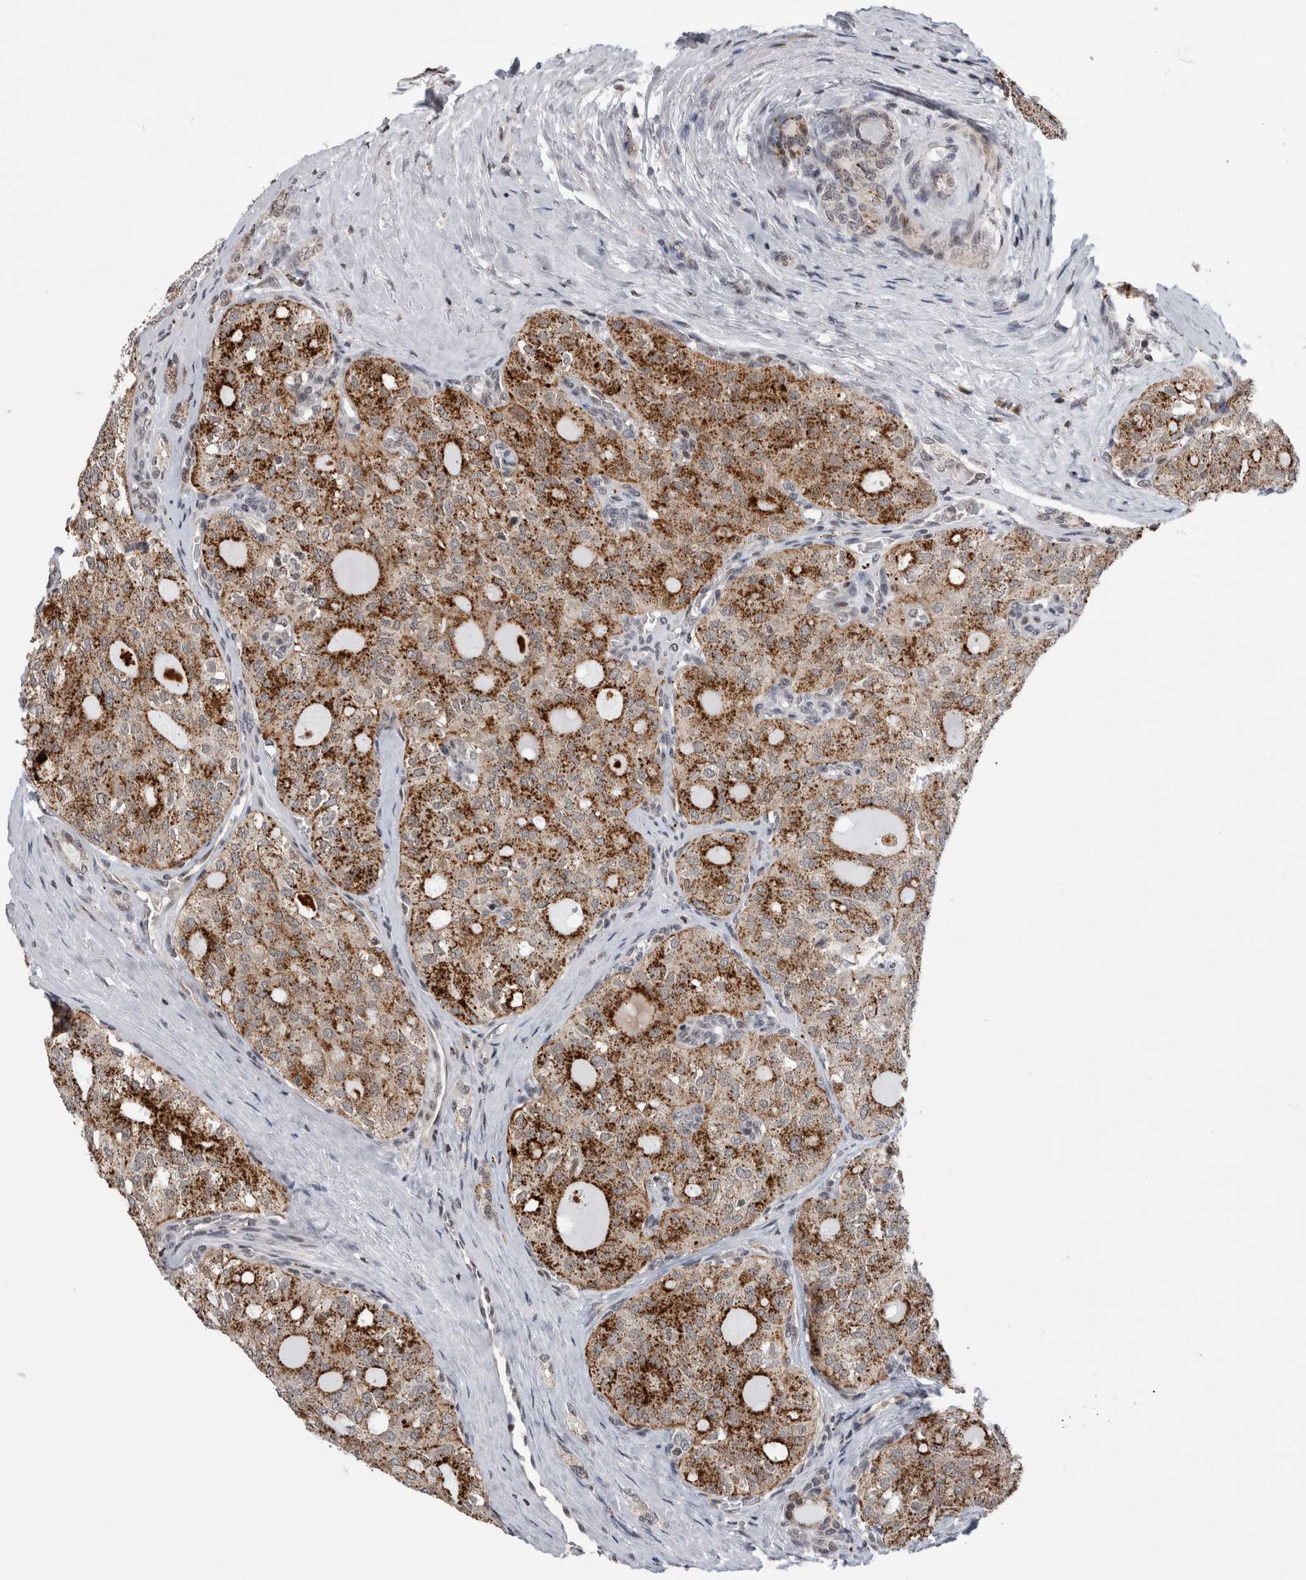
{"staining": {"intensity": "moderate", "quantity": ">75%", "location": "cytoplasmic/membranous"}, "tissue": "thyroid cancer", "cell_type": "Tumor cells", "image_type": "cancer", "snomed": [{"axis": "morphology", "description": "Follicular adenoma carcinoma, NOS"}, {"axis": "topography", "description": "Thyroid gland"}], "caption": "A brown stain highlights moderate cytoplasmic/membranous staining of a protein in human thyroid cancer (follicular adenoma carcinoma) tumor cells. The staining was performed using DAB, with brown indicating positive protein expression. Nuclei are stained blue with hematoxylin.", "gene": "ZBTB11", "patient": {"sex": "male", "age": 75}}